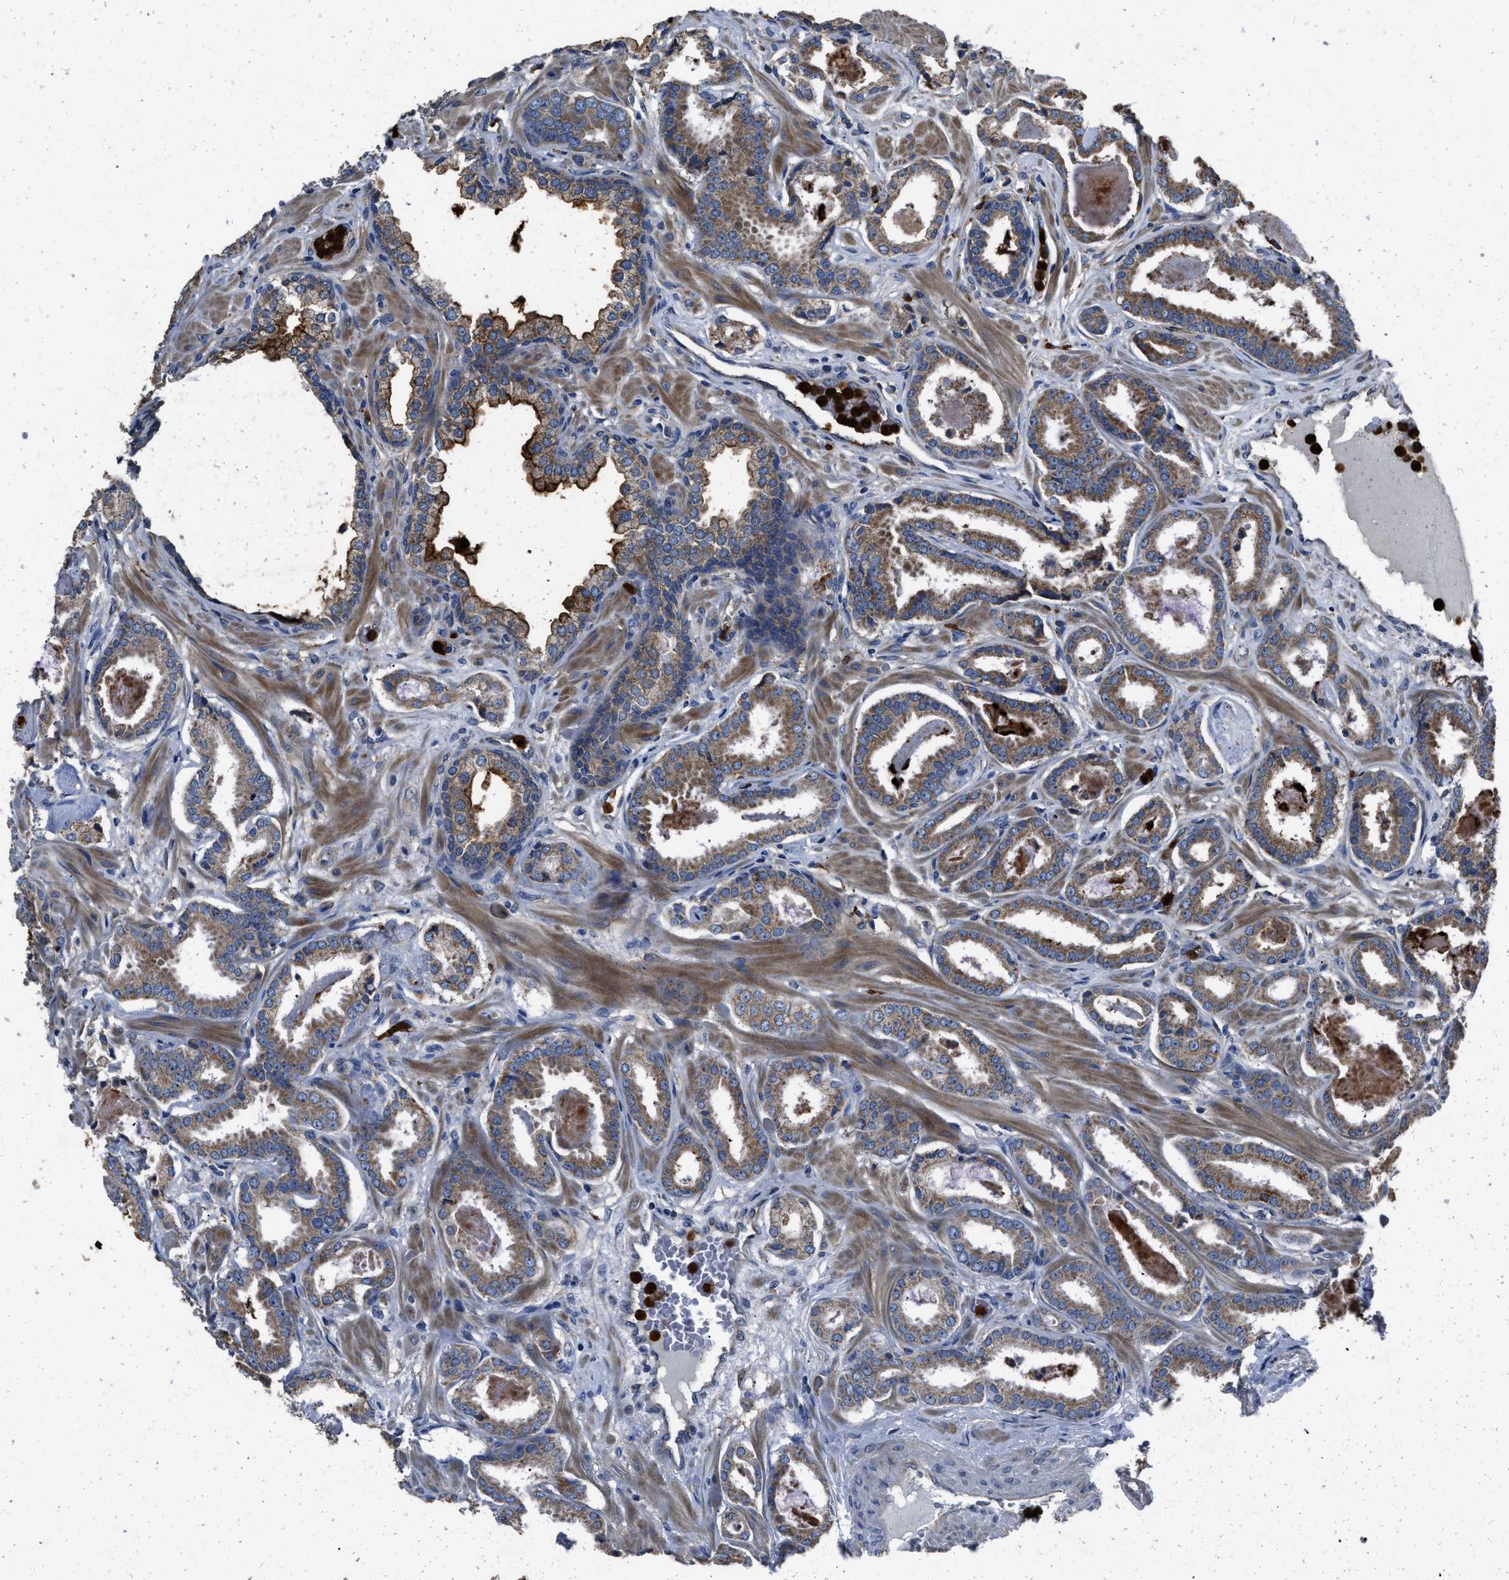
{"staining": {"intensity": "moderate", "quantity": ">75%", "location": "cytoplasmic/membranous"}, "tissue": "prostate cancer", "cell_type": "Tumor cells", "image_type": "cancer", "snomed": [{"axis": "morphology", "description": "Adenocarcinoma, Low grade"}, {"axis": "topography", "description": "Prostate"}], "caption": "An IHC photomicrograph of tumor tissue is shown. Protein staining in brown highlights moderate cytoplasmic/membranous positivity in prostate cancer (adenocarcinoma (low-grade)) within tumor cells.", "gene": "ANGPT1", "patient": {"sex": "male", "age": 53}}